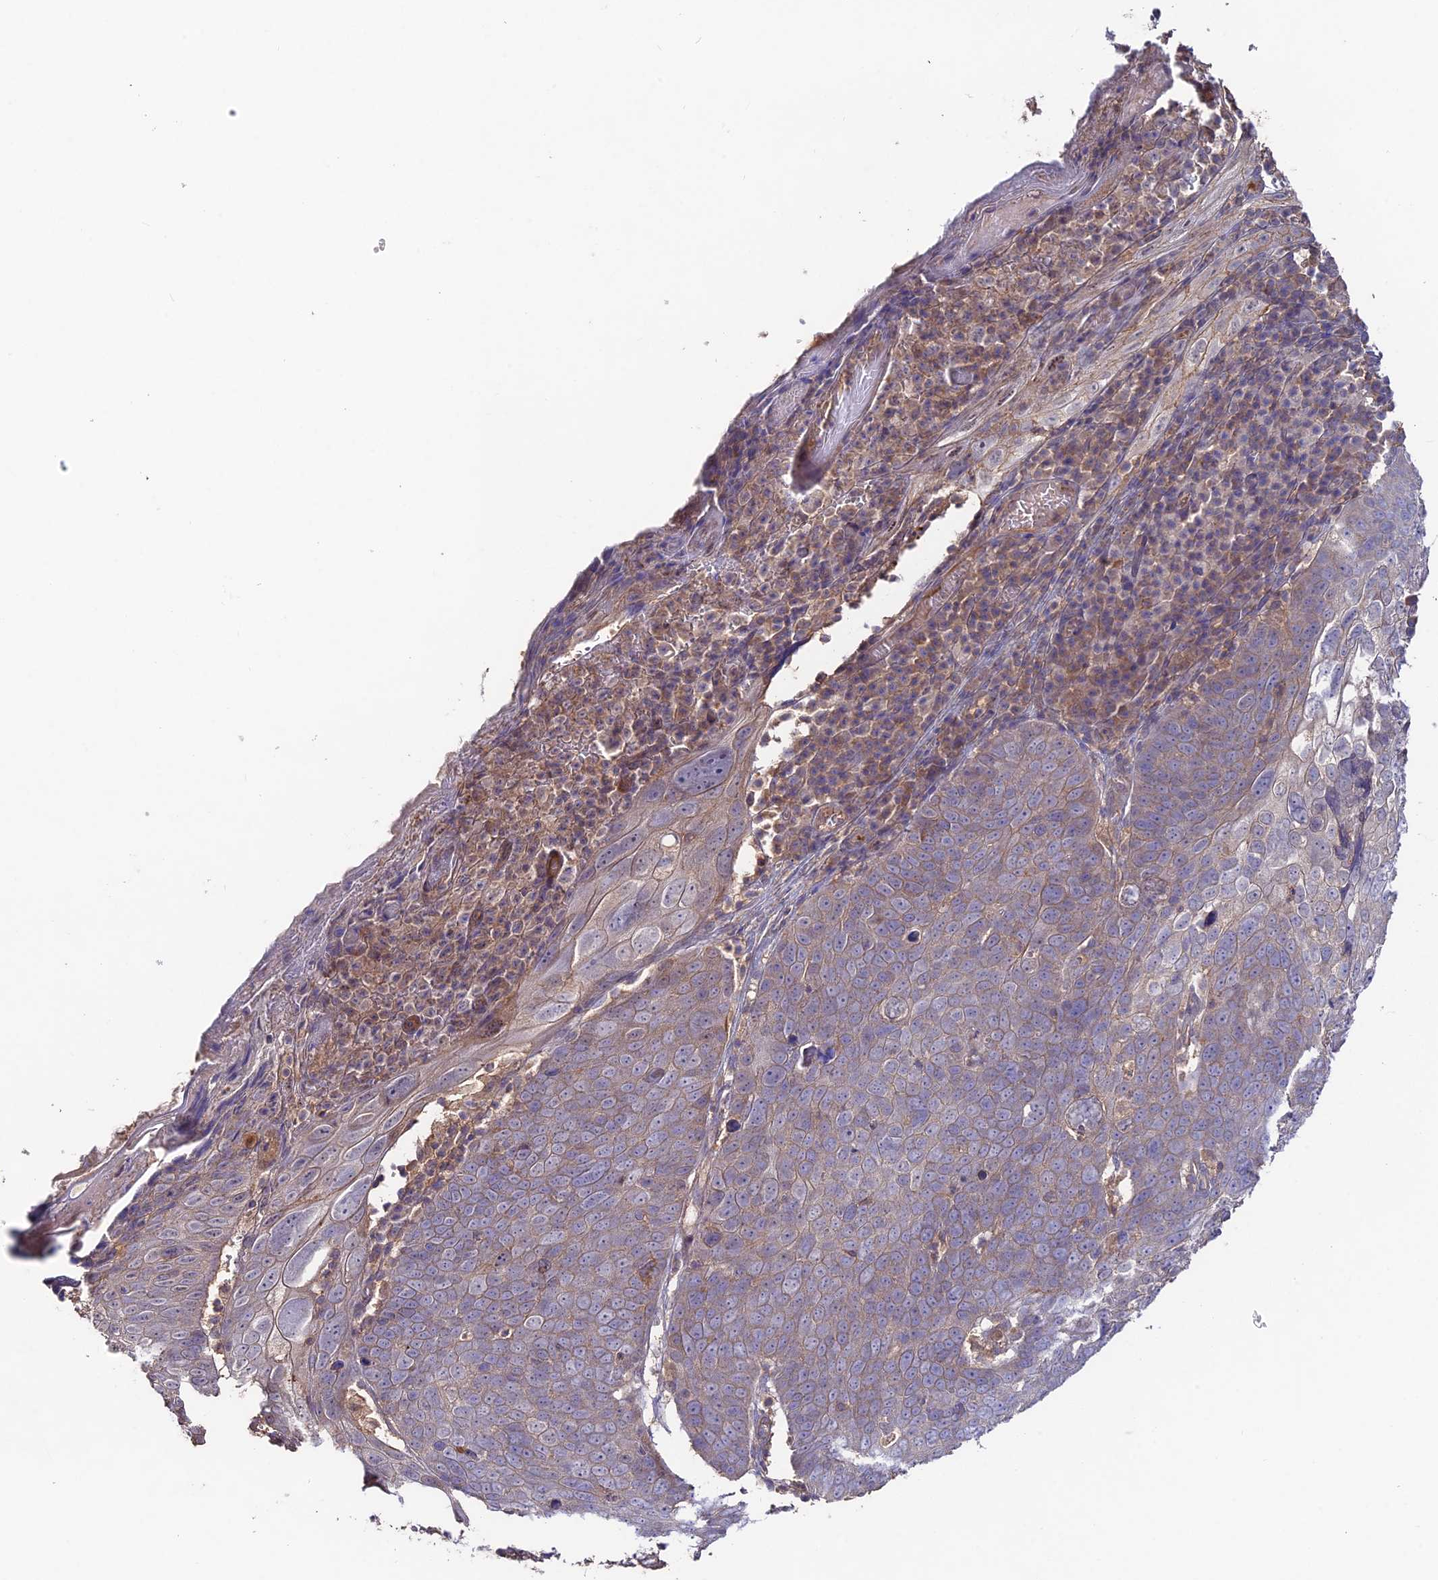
{"staining": {"intensity": "weak", "quantity": "25%-75%", "location": "cytoplasmic/membranous"}, "tissue": "skin cancer", "cell_type": "Tumor cells", "image_type": "cancer", "snomed": [{"axis": "morphology", "description": "Squamous cell carcinoma, NOS"}, {"axis": "topography", "description": "Skin"}], "caption": "A brown stain shows weak cytoplasmic/membranous positivity of a protein in human skin cancer (squamous cell carcinoma) tumor cells.", "gene": "CLCF1", "patient": {"sex": "male", "age": 71}}